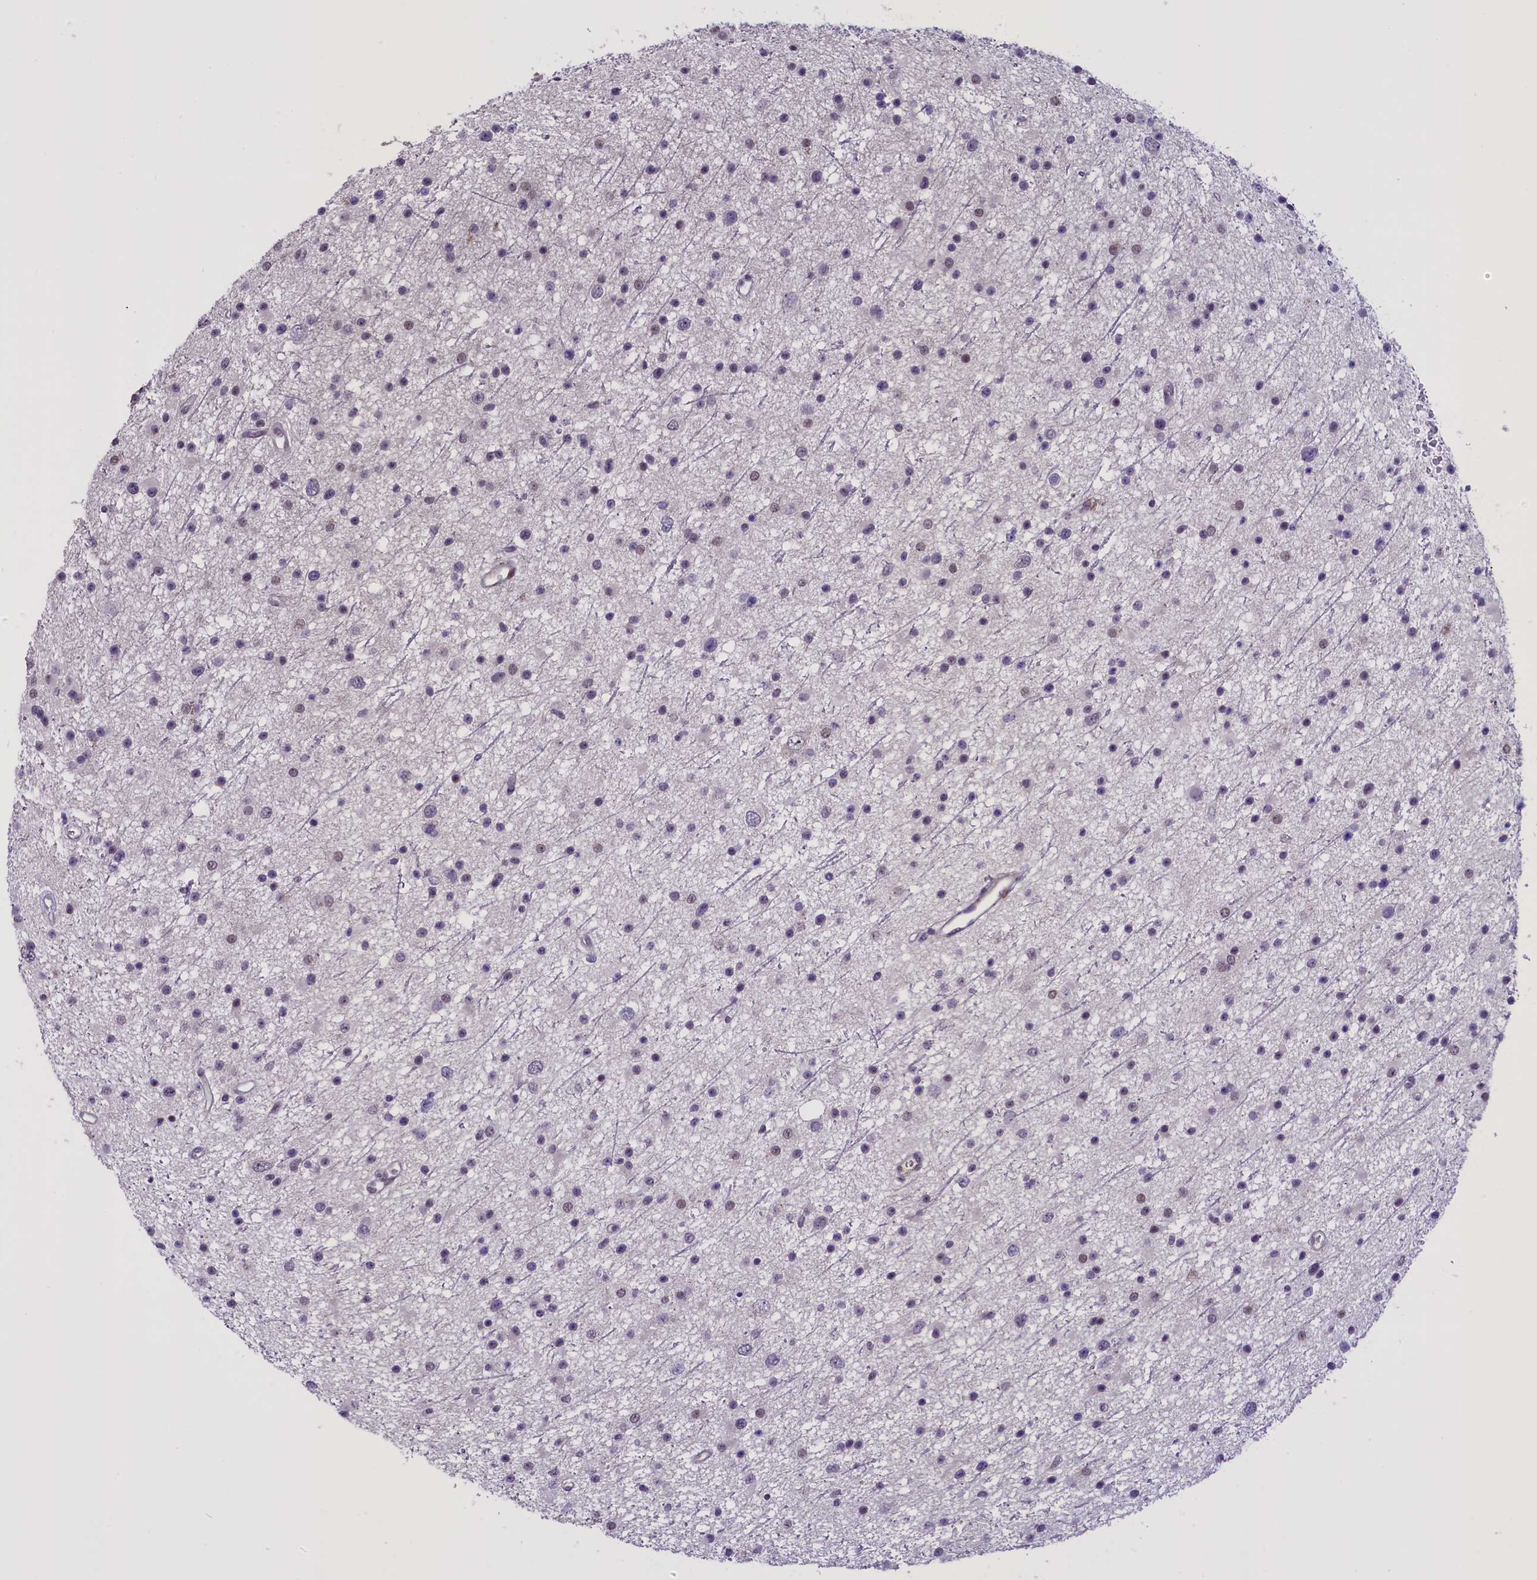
{"staining": {"intensity": "negative", "quantity": "none", "location": "none"}, "tissue": "glioma", "cell_type": "Tumor cells", "image_type": "cancer", "snomed": [{"axis": "morphology", "description": "Glioma, malignant, Low grade"}, {"axis": "topography", "description": "Cerebral cortex"}], "caption": "Image shows no significant protein positivity in tumor cells of glioma.", "gene": "ENHO", "patient": {"sex": "female", "age": 39}}